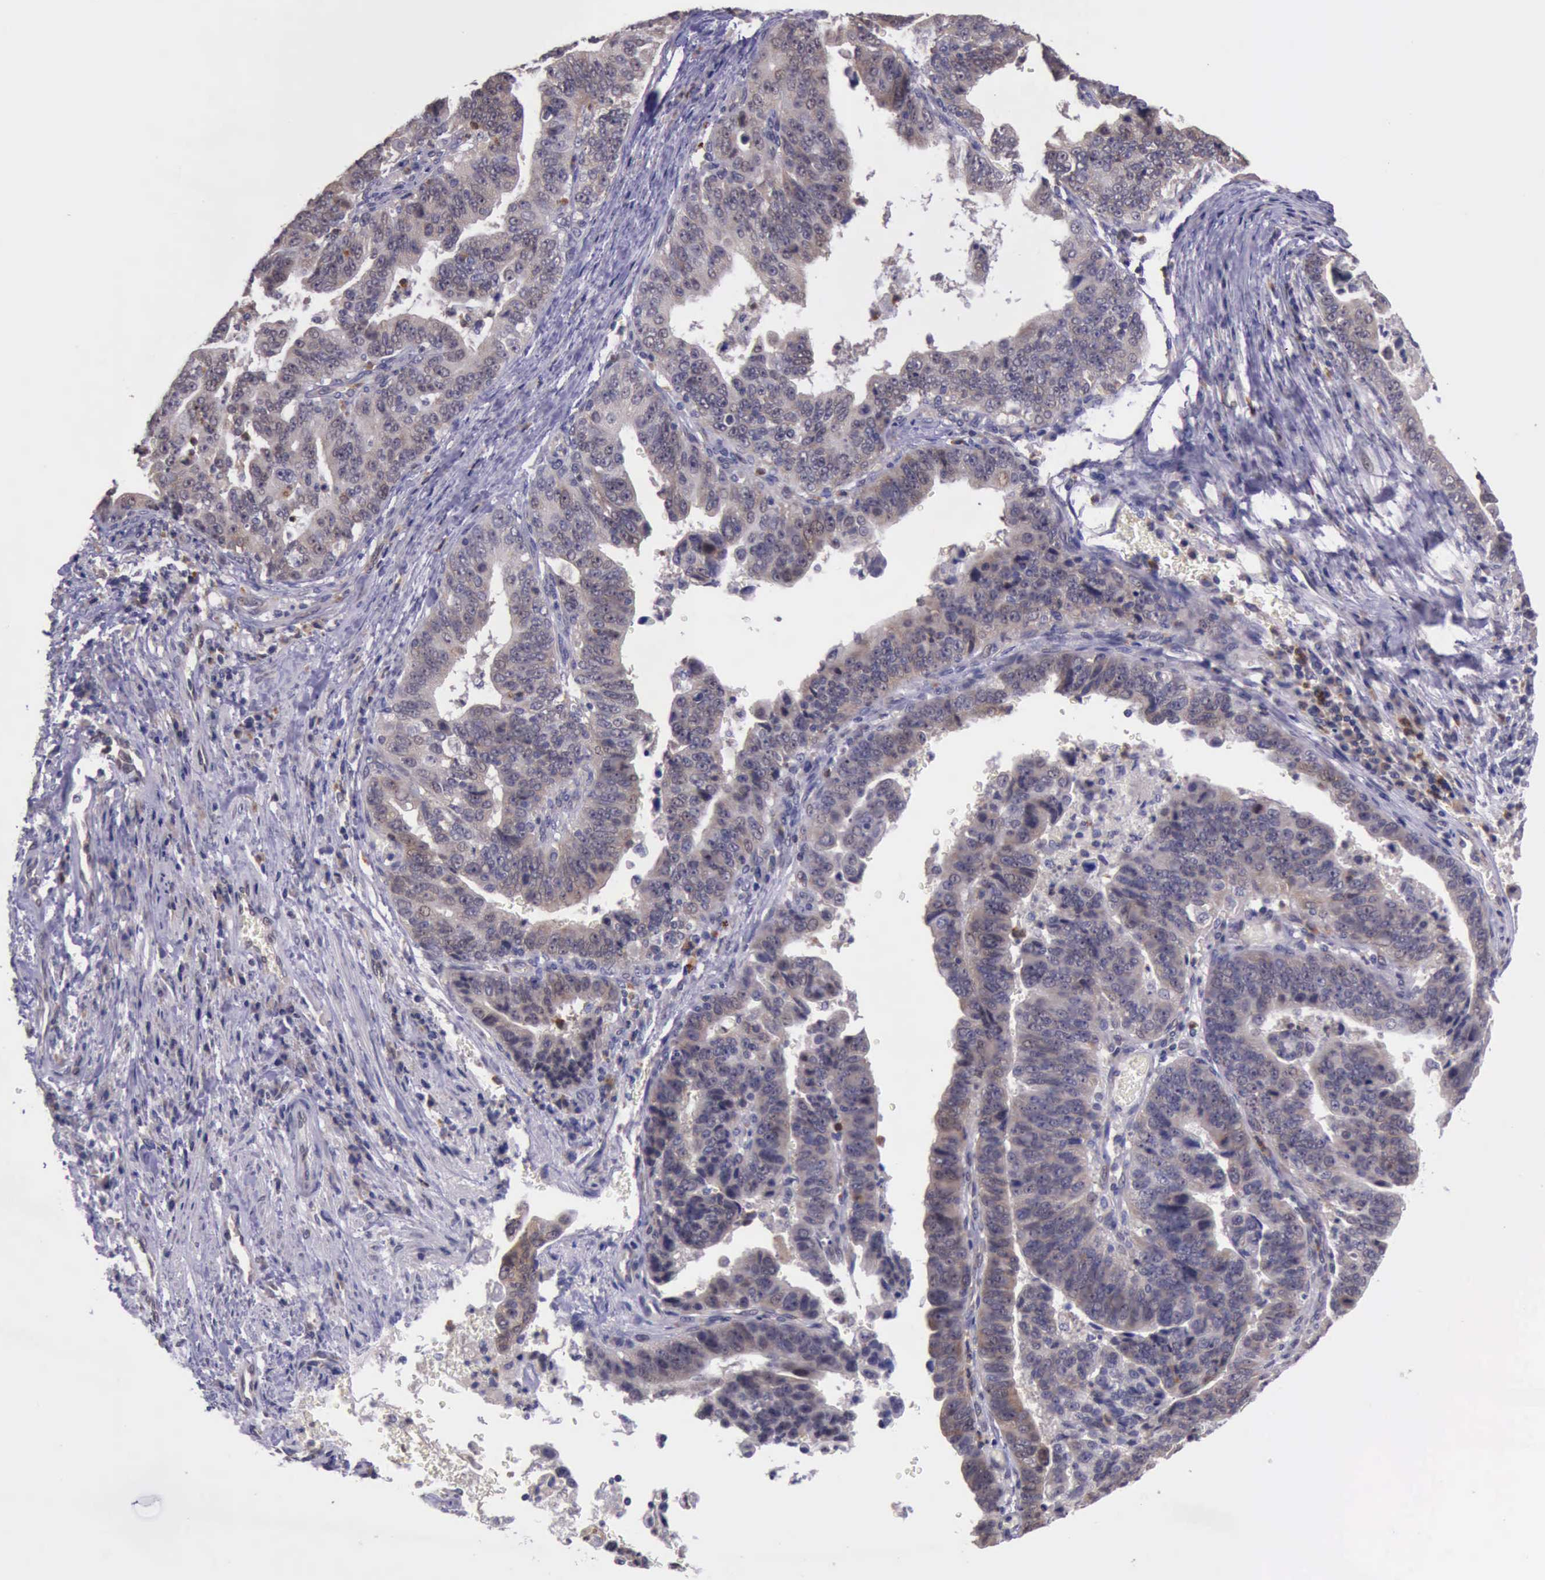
{"staining": {"intensity": "weak", "quantity": ">75%", "location": "cytoplasmic/membranous"}, "tissue": "stomach cancer", "cell_type": "Tumor cells", "image_type": "cancer", "snomed": [{"axis": "morphology", "description": "Adenocarcinoma, NOS"}, {"axis": "topography", "description": "Stomach, upper"}], "caption": "The immunohistochemical stain labels weak cytoplasmic/membranous positivity in tumor cells of adenocarcinoma (stomach) tissue.", "gene": "PLEK2", "patient": {"sex": "female", "age": 50}}